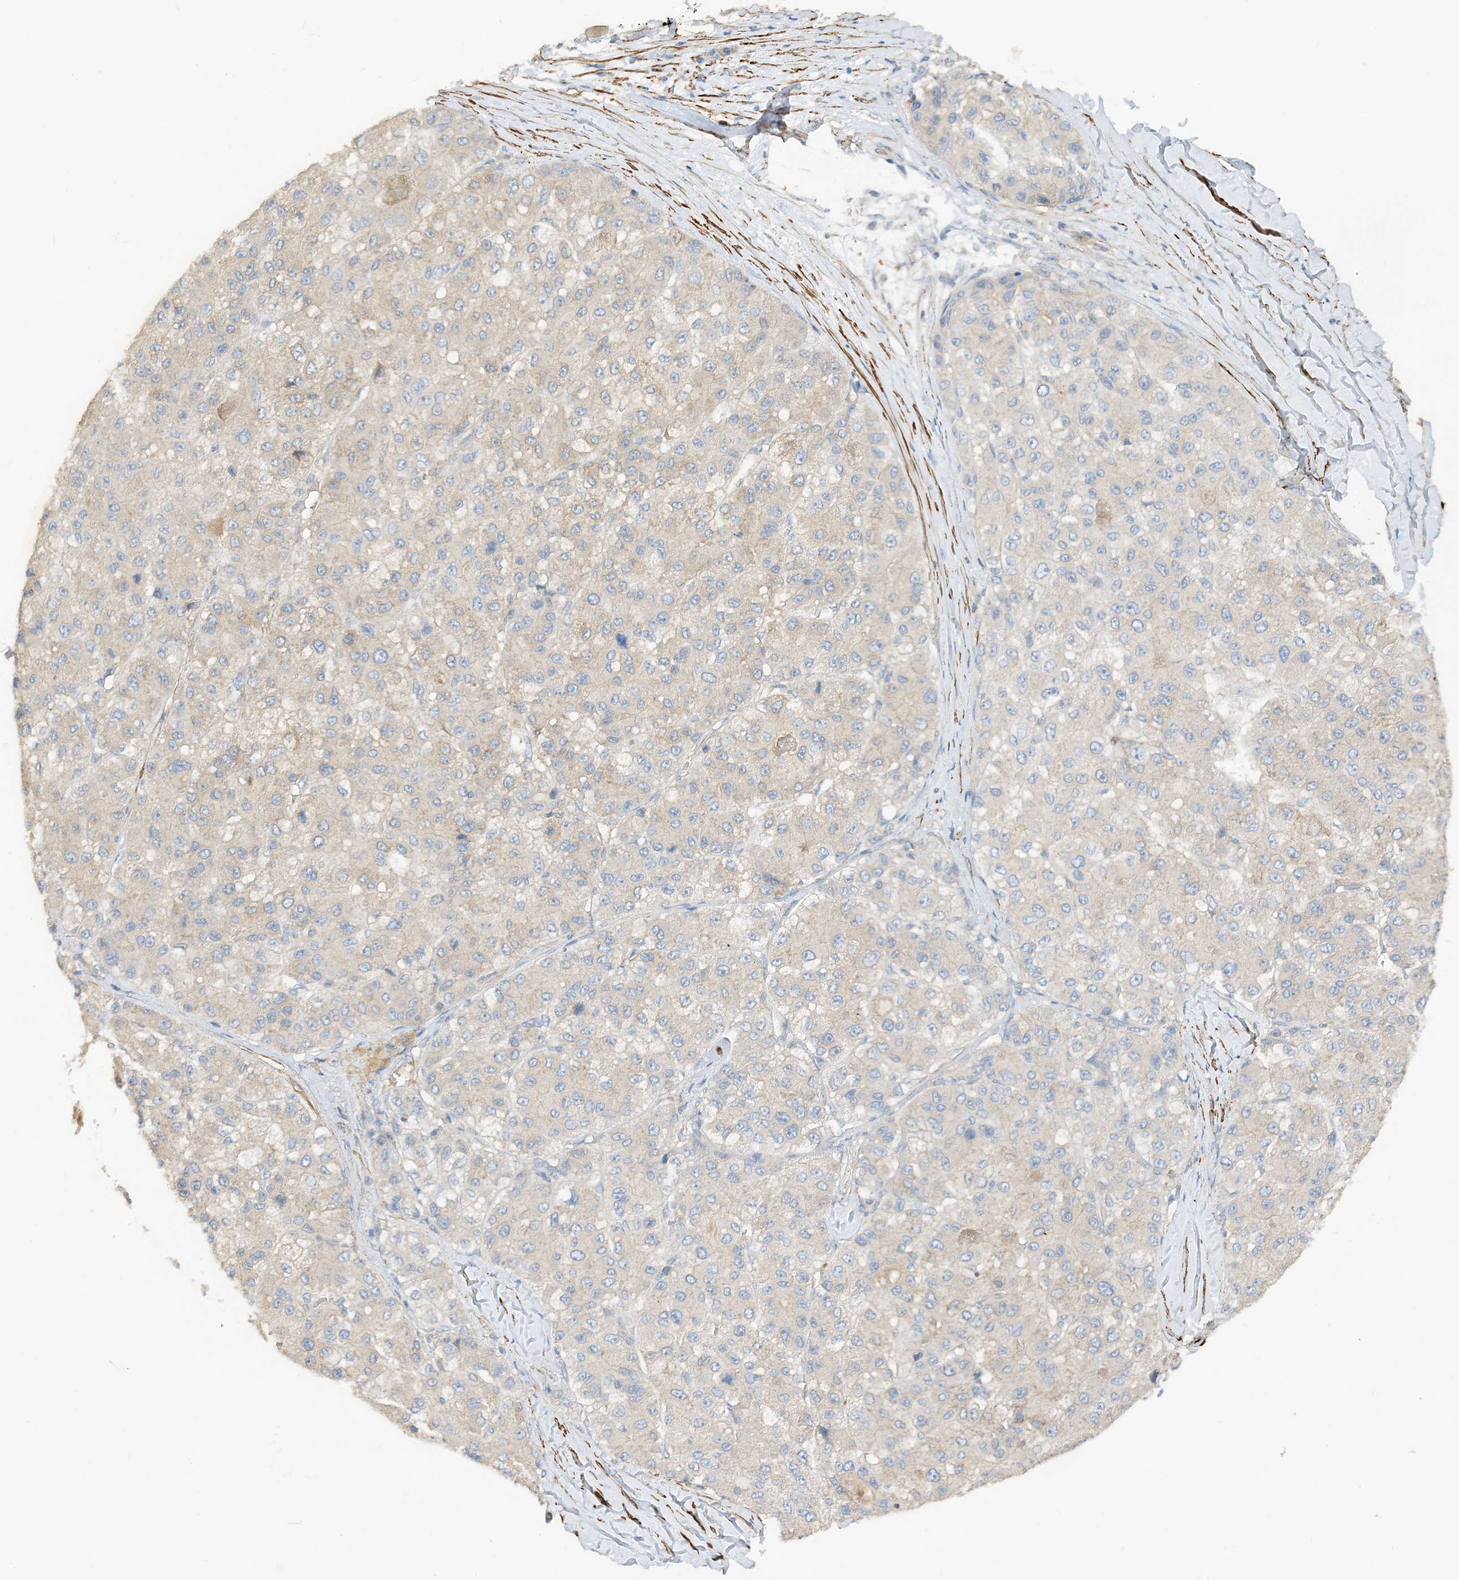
{"staining": {"intensity": "negative", "quantity": "none", "location": "none"}, "tissue": "liver cancer", "cell_type": "Tumor cells", "image_type": "cancer", "snomed": [{"axis": "morphology", "description": "Carcinoma, Hepatocellular, NOS"}, {"axis": "topography", "description": "Liver"}], "caption": "A micrograph of liver cancer stained for a protein exhibits no brown staining in tumor cells. Brightfield microscopy of immunohistochemistry stained with DAB (3,3'-diaminobenzidine) (brown) and hematoxylin (blue), captured at high magnification.", "gene": "KIFBP", "patient": {"sex": "male", "age": 80}}